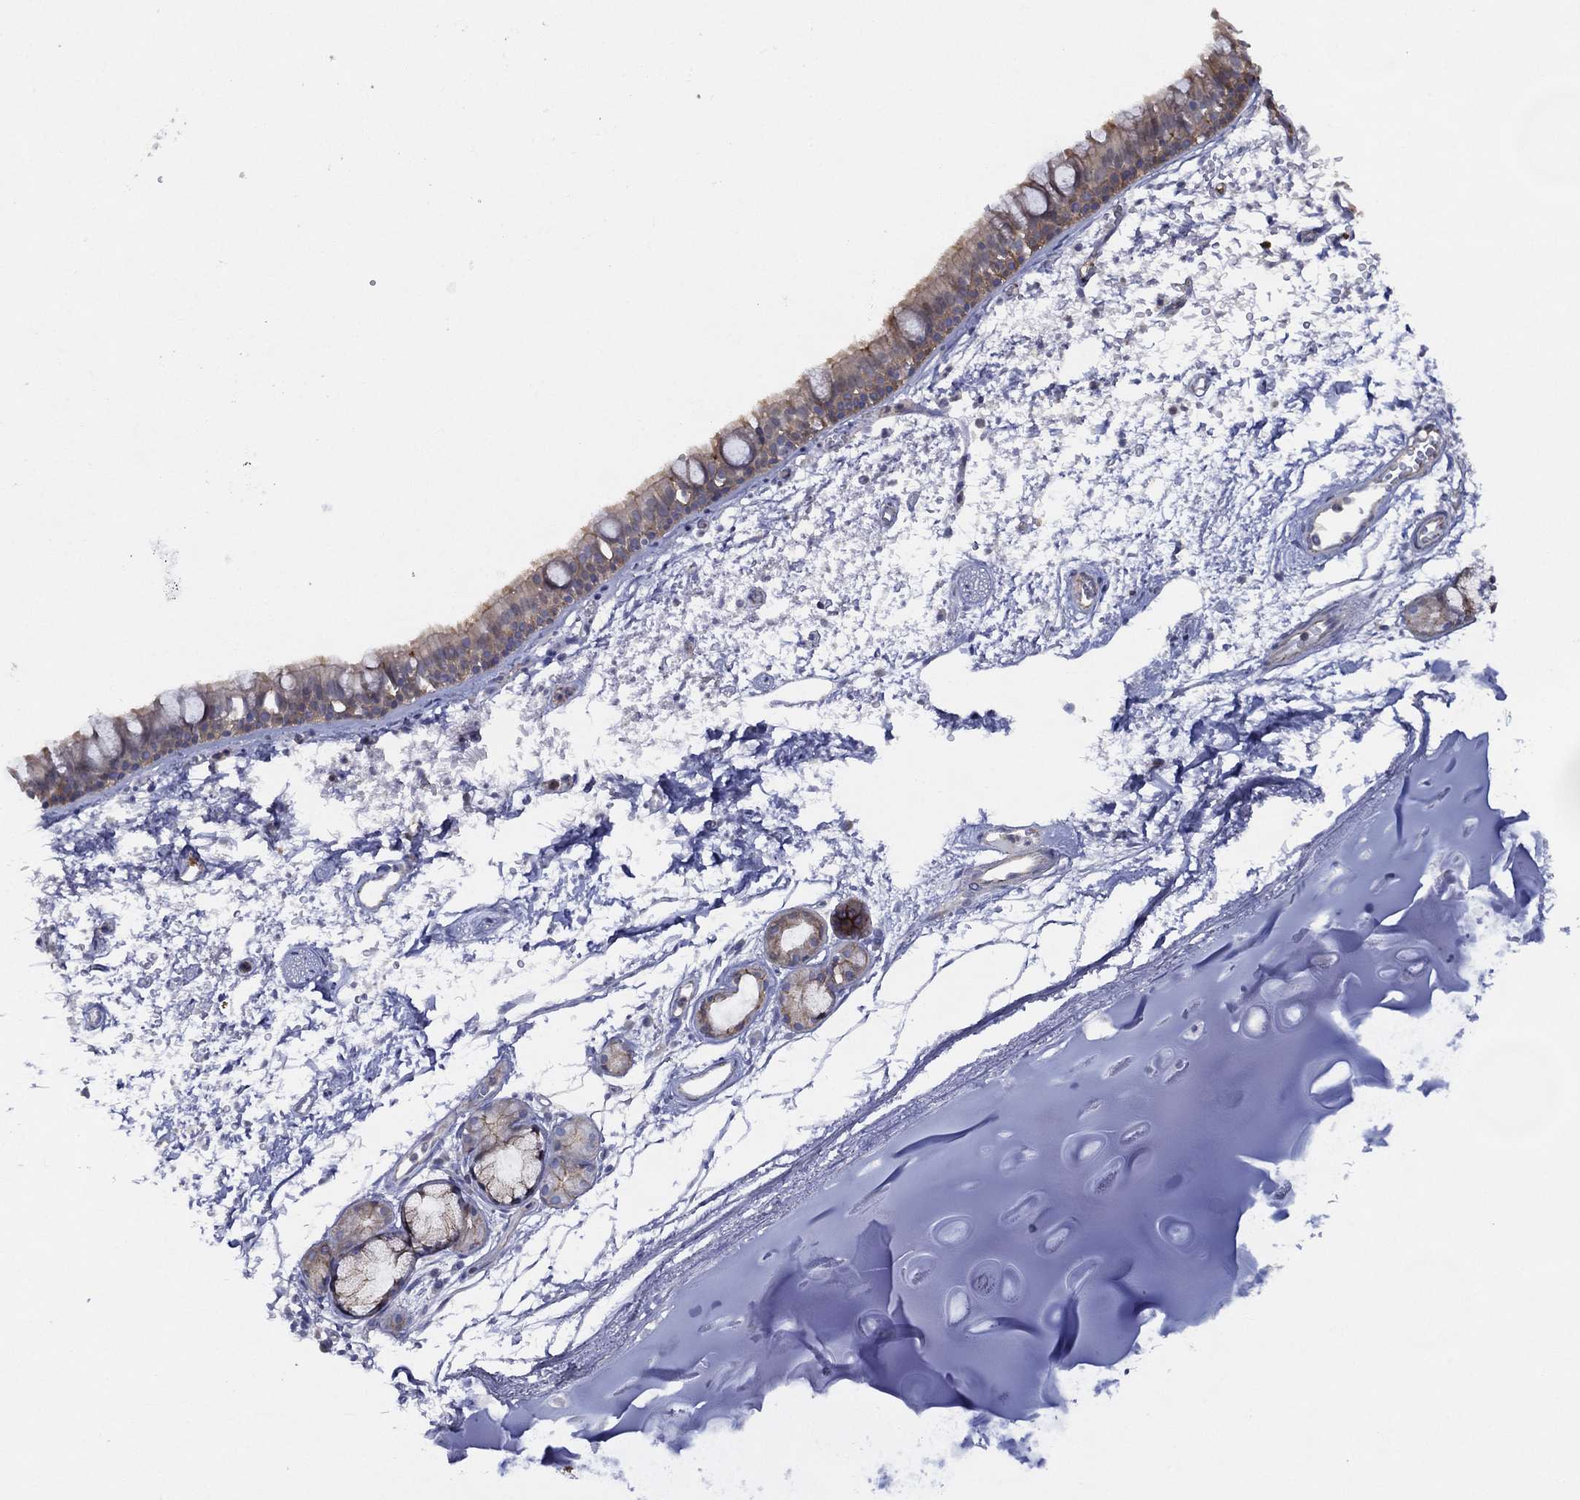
{"staining": {"intensity": "weak", "quantity": "<25%", "location": "cytoplasmic/membranous"}, "tissue": "bronchus", "cell_type": "Respiratory epithelial cells", "image_type": "normal", "snomed": [{"axis": "morphology", "description": "Normal tissue, NOS"}, {"axis": "topography", "description": "Cartilage tissue"}, {"axis": "topography", "description": "Bronchus"}], "caption": "The image shows no significant expression in respiratory epithelial cells of bronchus.", "gene": "ZNF223", "patient": {"sex": "male", "age": 66}}